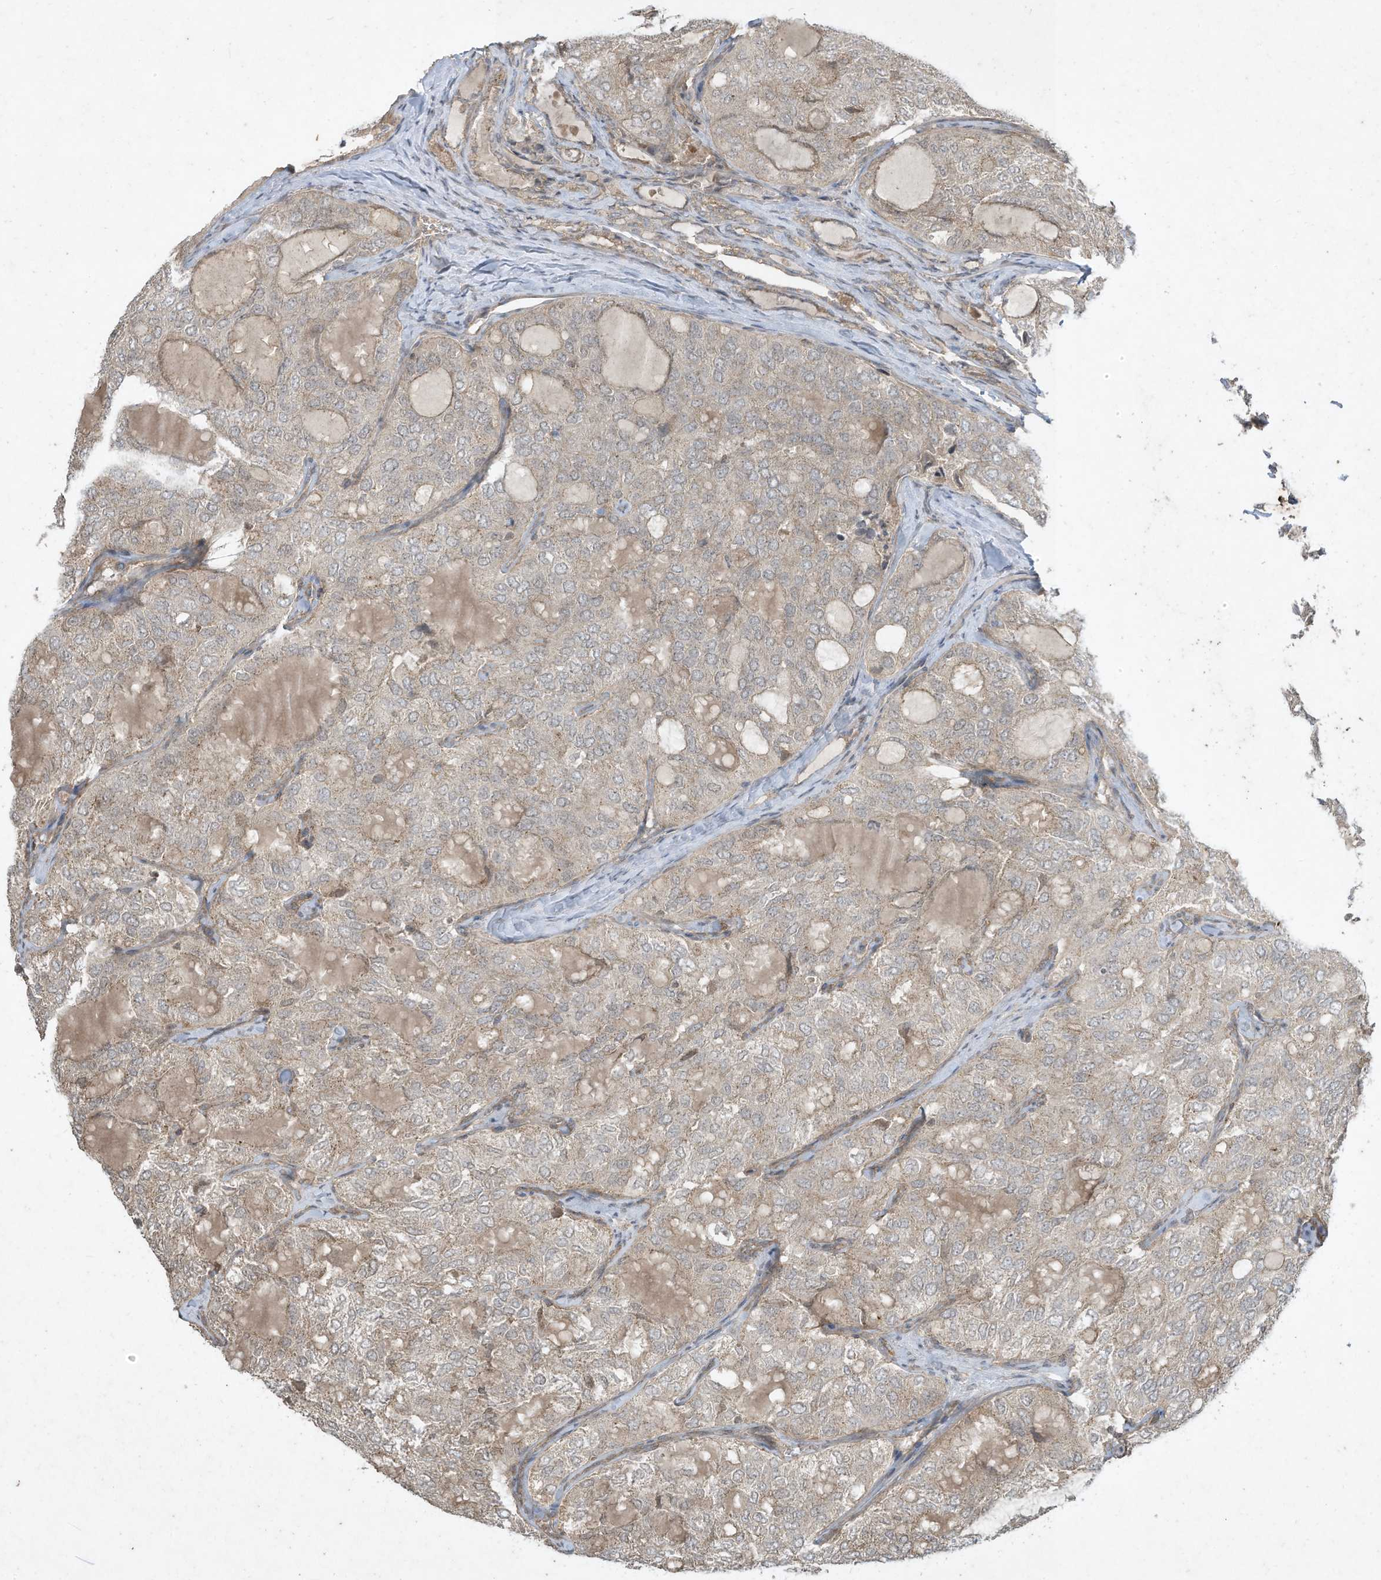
{"staining": {"intensity": "weak", "quantity": "25%-75%", "location": "cytoplasmic/membranous"}, "tissue": "thyroid cancer", "cell_type": "Tumor cells", "image_type": "cancer", "snomed": [{"axis": "morphology", "description": "Follicular adenoma carcinoma, NOS"}, {"axis": "topography", "description": "Thyroid gland"}], "caption": "This image reveals IHC staining of follicular adenoma carcinoma (thyroid), with low weak cytoplasmic/membranous expression in approximately 25%-75% of tumor cells.", "gene": "MATN2", "patient": {"sex": "male", "age": 75}}